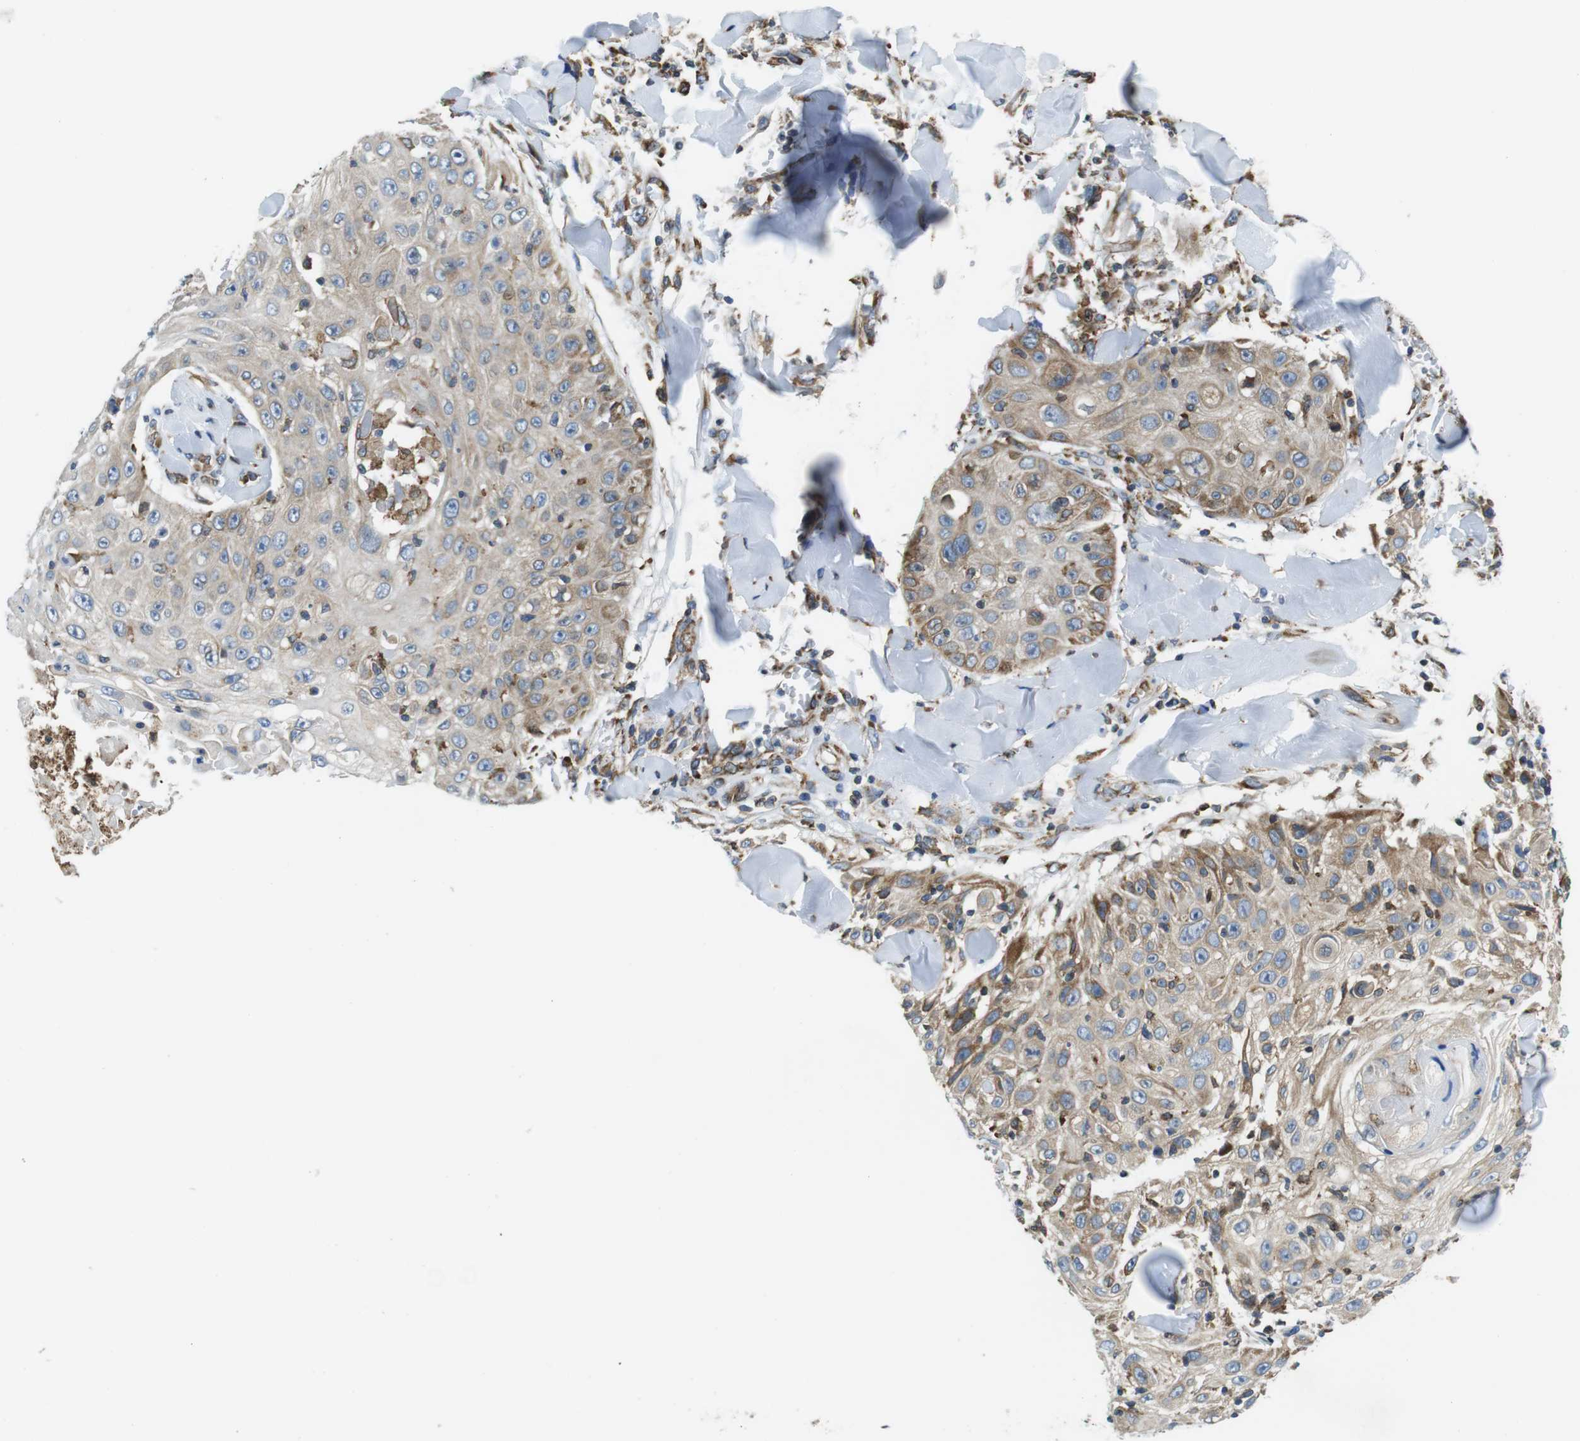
{"staining": {"intensity": "moderate", "quantity": ">75%", "location": "cytoplasmic/membranous"}, "tissue": "skin cancer", "cell_type": "Tumor cells", "image_type": "cancer", "snomed": [{"axis": "morphology", "description": "Squamous cell carcinoma, NOS"}, {"axis": "topography", "description": "Skin"}], "caption": "Tumor cells demonstrate medium levels of moderate cytoplasmic/membranous positivity in approximately >75% of cells in skin cancer (squamous cell carcinoma).", "gene": "UGGT1", "patient": {"sex": "male", "age": 86}}